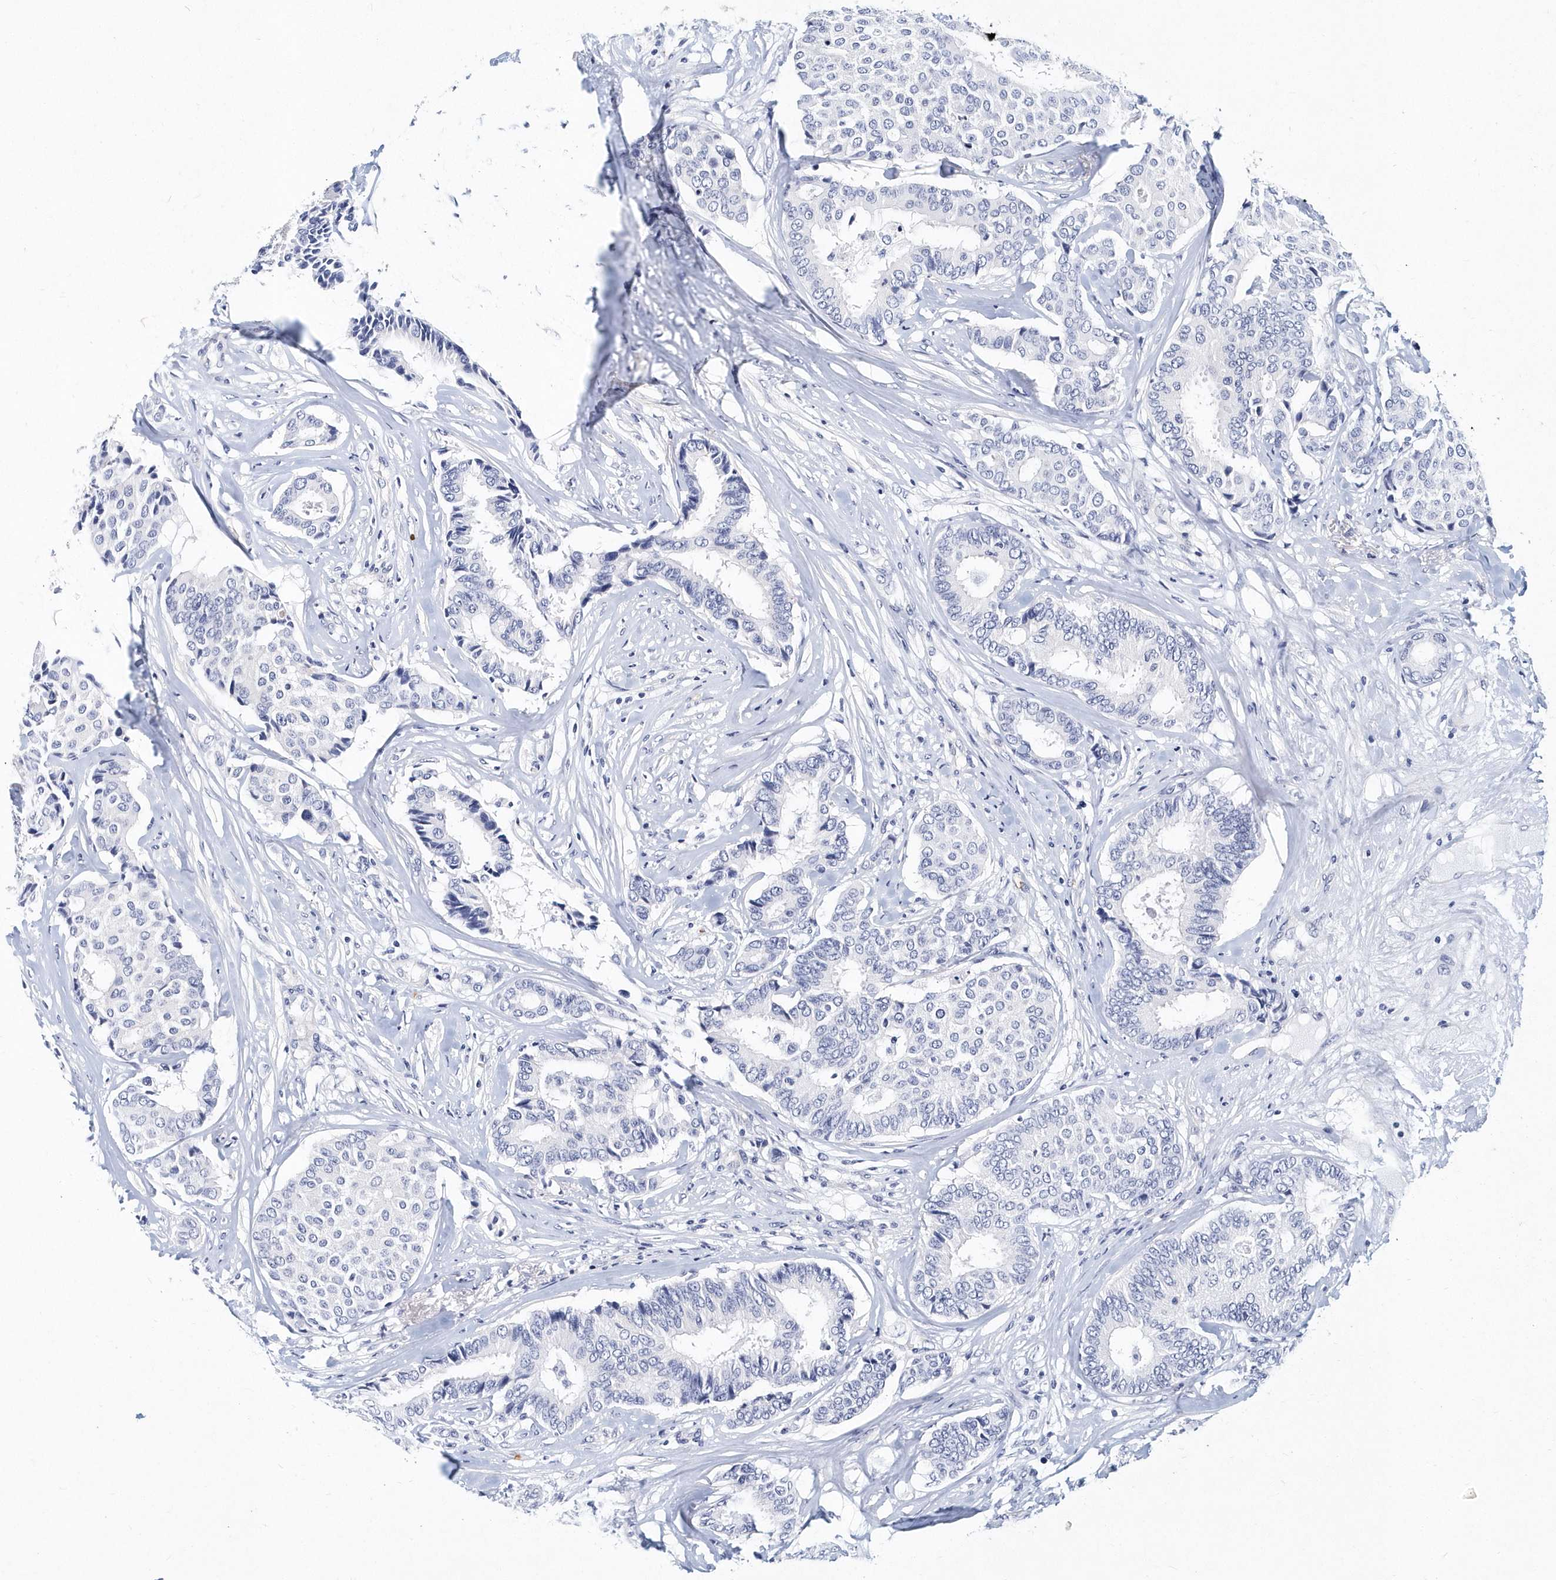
{"staining": {"intensity": "negative", "quantity": "none", "location": "none"}, "tissue": "breast cancer", "cell_type": "Tumor cells", "image_type": "cancer", "snomed": [{"axis": "morphology", "description": "Duct carcinoma"}, {"axis": "topography", "description": "Breast"}], "caption": "Tumor cells show no significant positivity in intraductal carcinoma (breast).", "gene": "ITGA2B", "patient": {"sex": "female", "age": 75}}